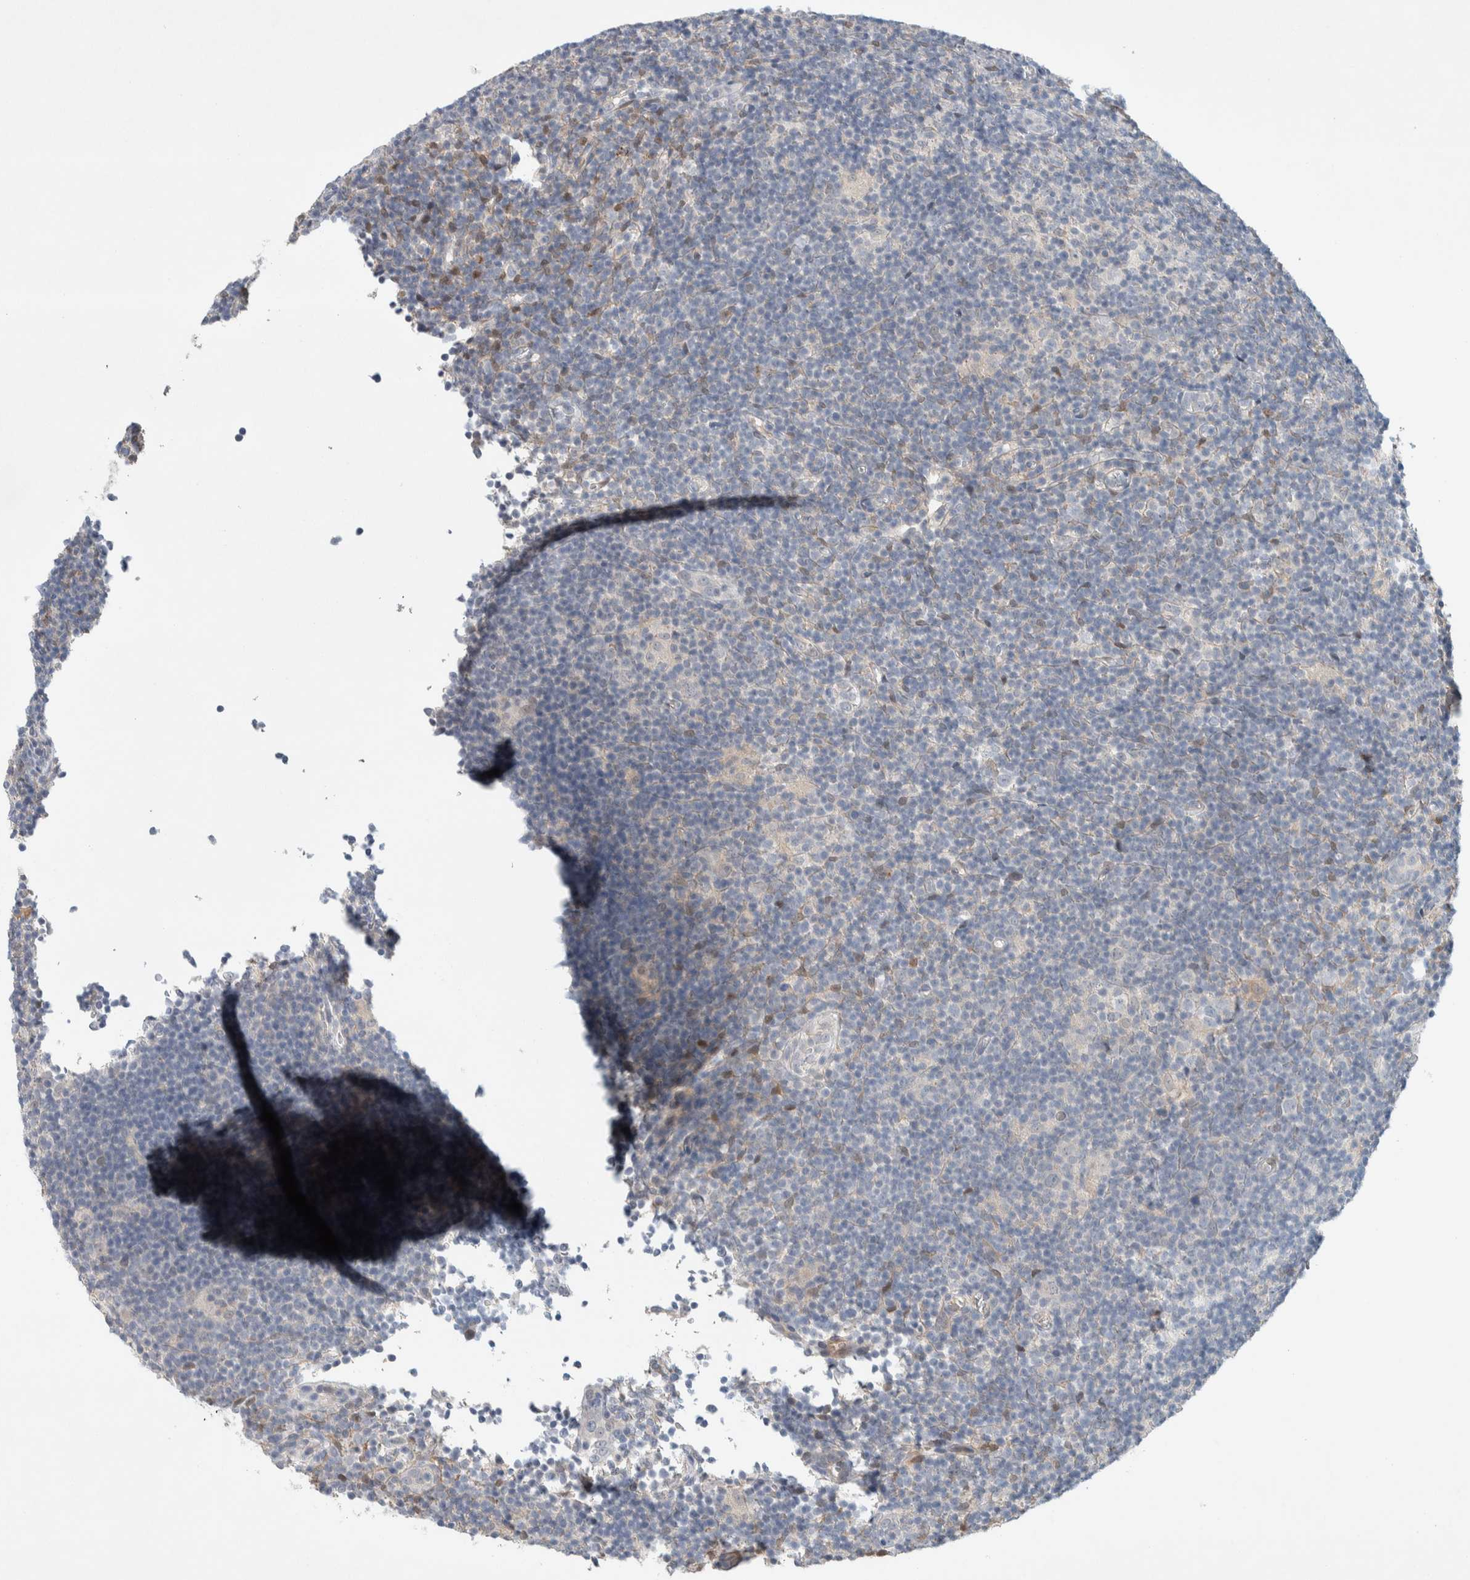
{"staining": {"intensity": "negative", "quantity": "none", "location": "none"}, "tissue": "lymphoma", "cell_type": "Tumor cells", "image_type": "cancer", "snomed": [{"axis": "morphology", "description": "Hodgkin's disease, NOS"}, {"axis": "topography", "description": "Lymph node"}], "caption": "Immunohistochemical staining of human Hodgkin's disease exhibits no significant staining in tumor cells.", "gene": "DEPTOR", "patient": {"sex": "female", "age": 57}}